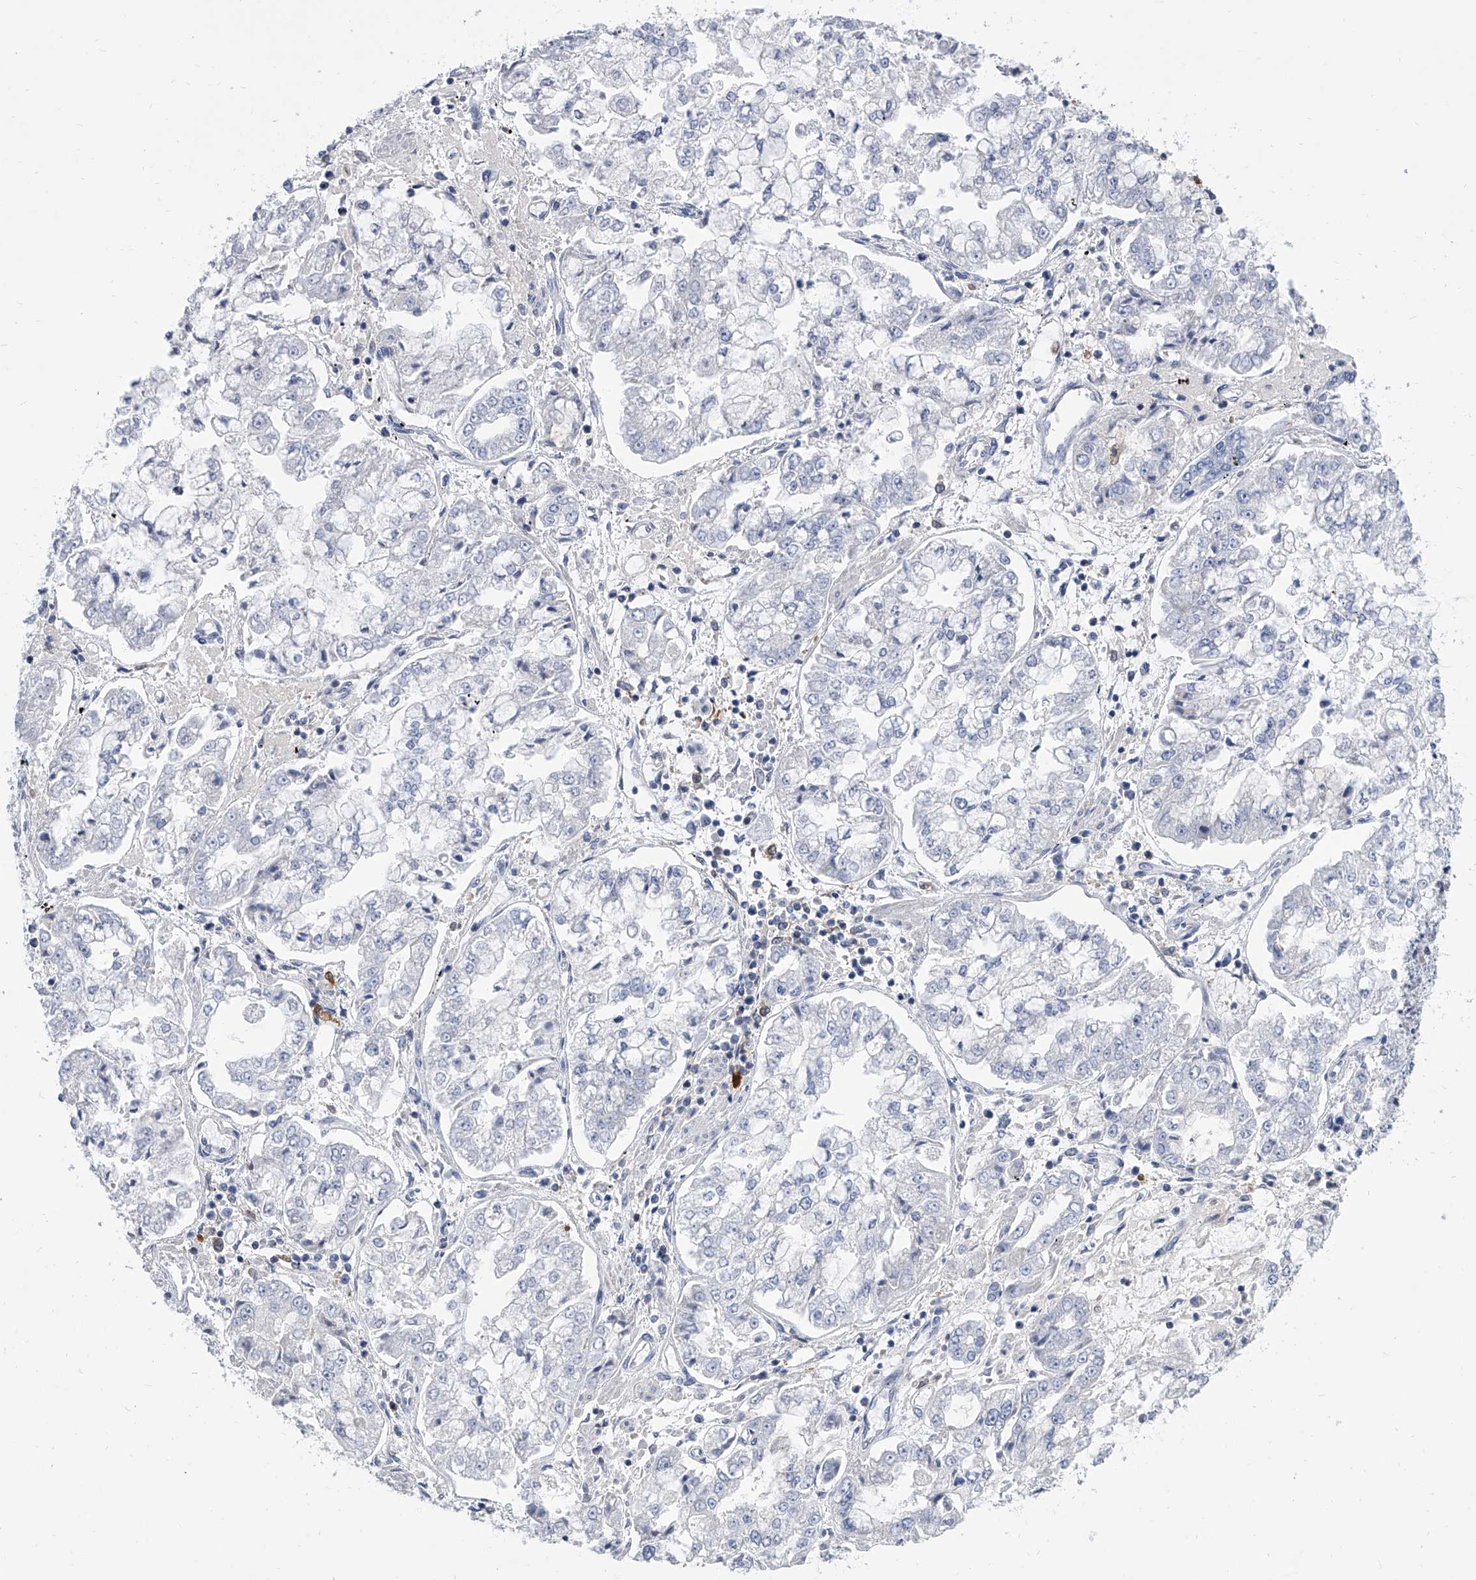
{"staining": {"intensity": "negative", "quantity": "none", "location": "none"}, "tissue": "stomach cancer", "cell_type": "Tumor cells", "image_type": "cancer", "snomed": [{"axis": "morphology", "description": "Adenocarcinoma, NOS"}, {"axis": "topography", "description": "Stomach"}], "caption": "Immunohistochemistry (IHC) of stomach adenocarcinoma exhibits no staining in tumor cells. The staining was performed using DAB to visualize the protein expression in brown, while the nuclei were stained in blue with hematoxylin (Magnification: 20x).", "gene": "SERPINB9", "patient": {"sex": "male", "age": 76}}